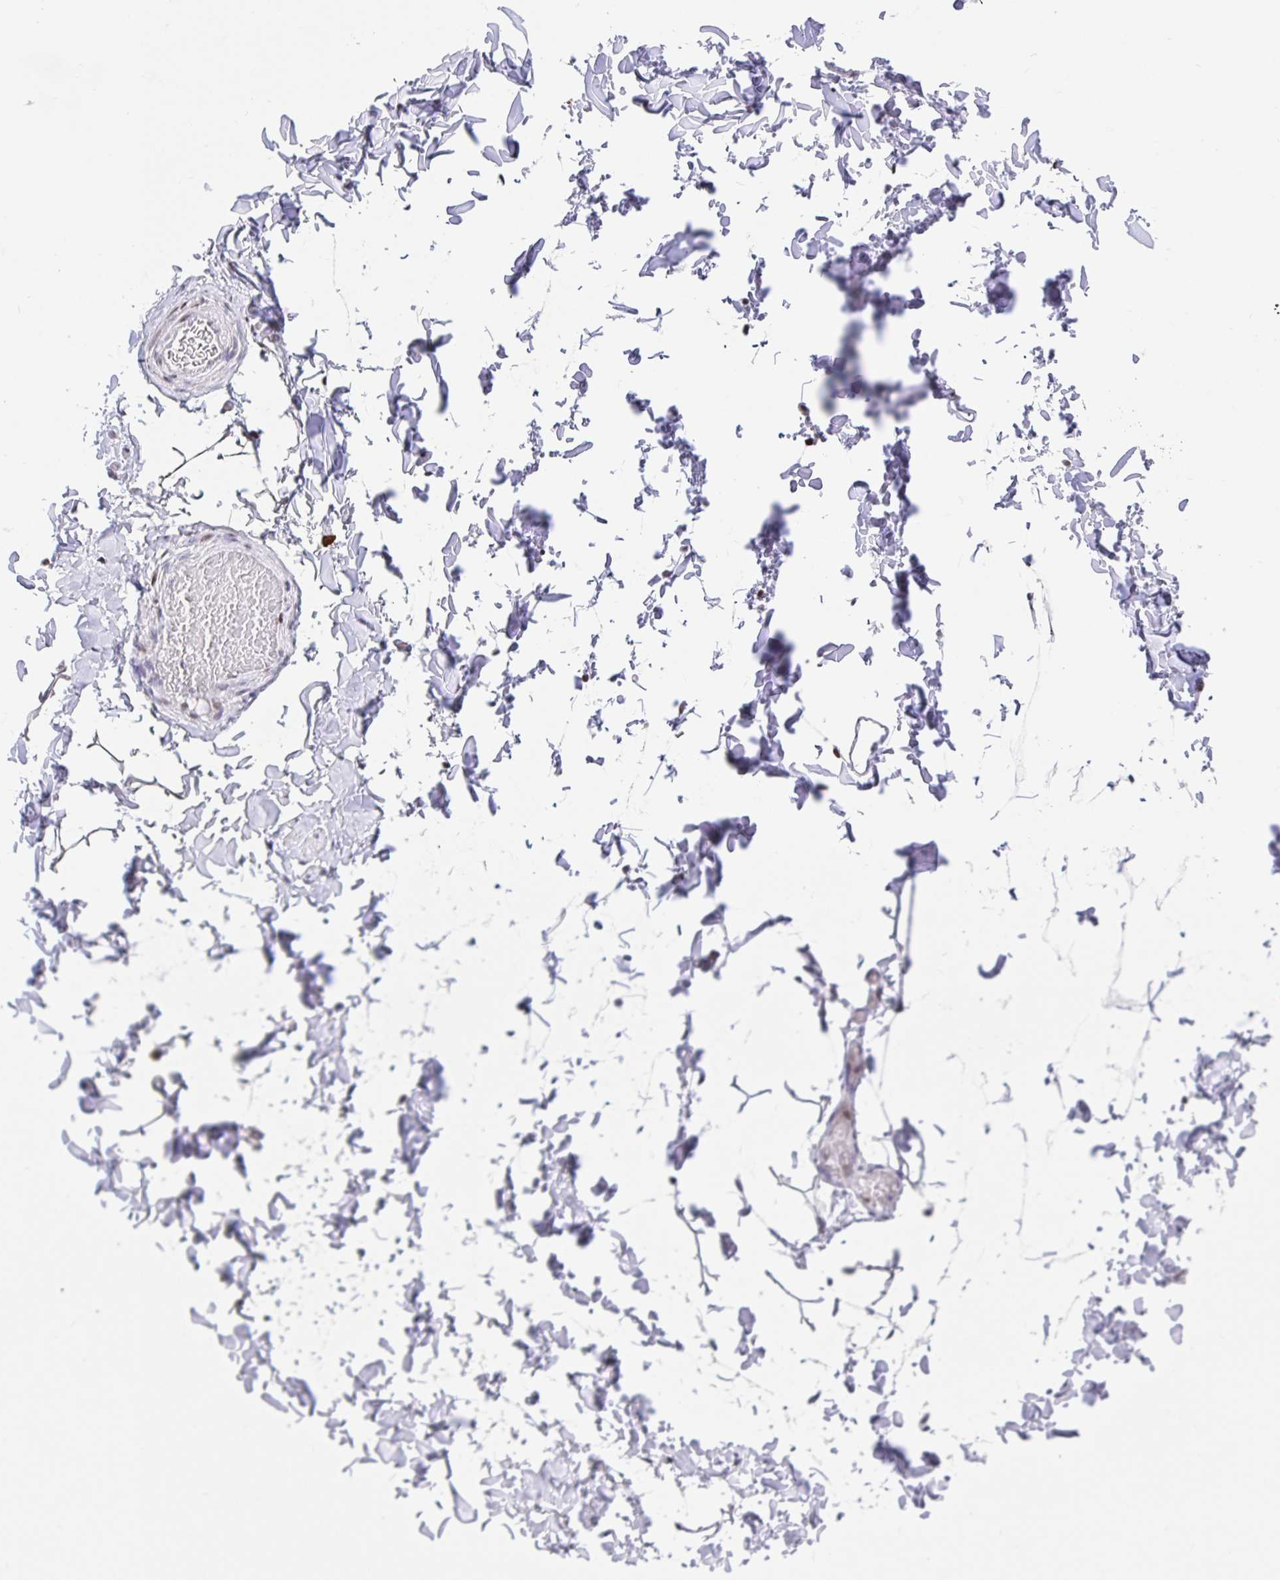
{"staining": {"intensity": "negative", "quantity": "none", "location": "none"}, "tissue": "adipose tissue", "cell_type": "Adipocytes", "image_type": "normal", "snomed": [{"axis": "morphology", "description": "Normal tissue, NOS"}, {"axis": "topography", "description": "Soft tissue"}, {"axis": "topography", "description": "Adipose tissue"}, {"axis": "topography", "description": "Vascular tissue"}, {"axis": "topography", "description": "Peripheral nerve tissue"}], "caption": "A high-resolution image shows immunohistochemistry (IHC) staining of benign adipose tissue, which exhibits no significant positivity in adipocytes.", "gene": "SETD5", "patient": {"sex": "male", "age": 29}}